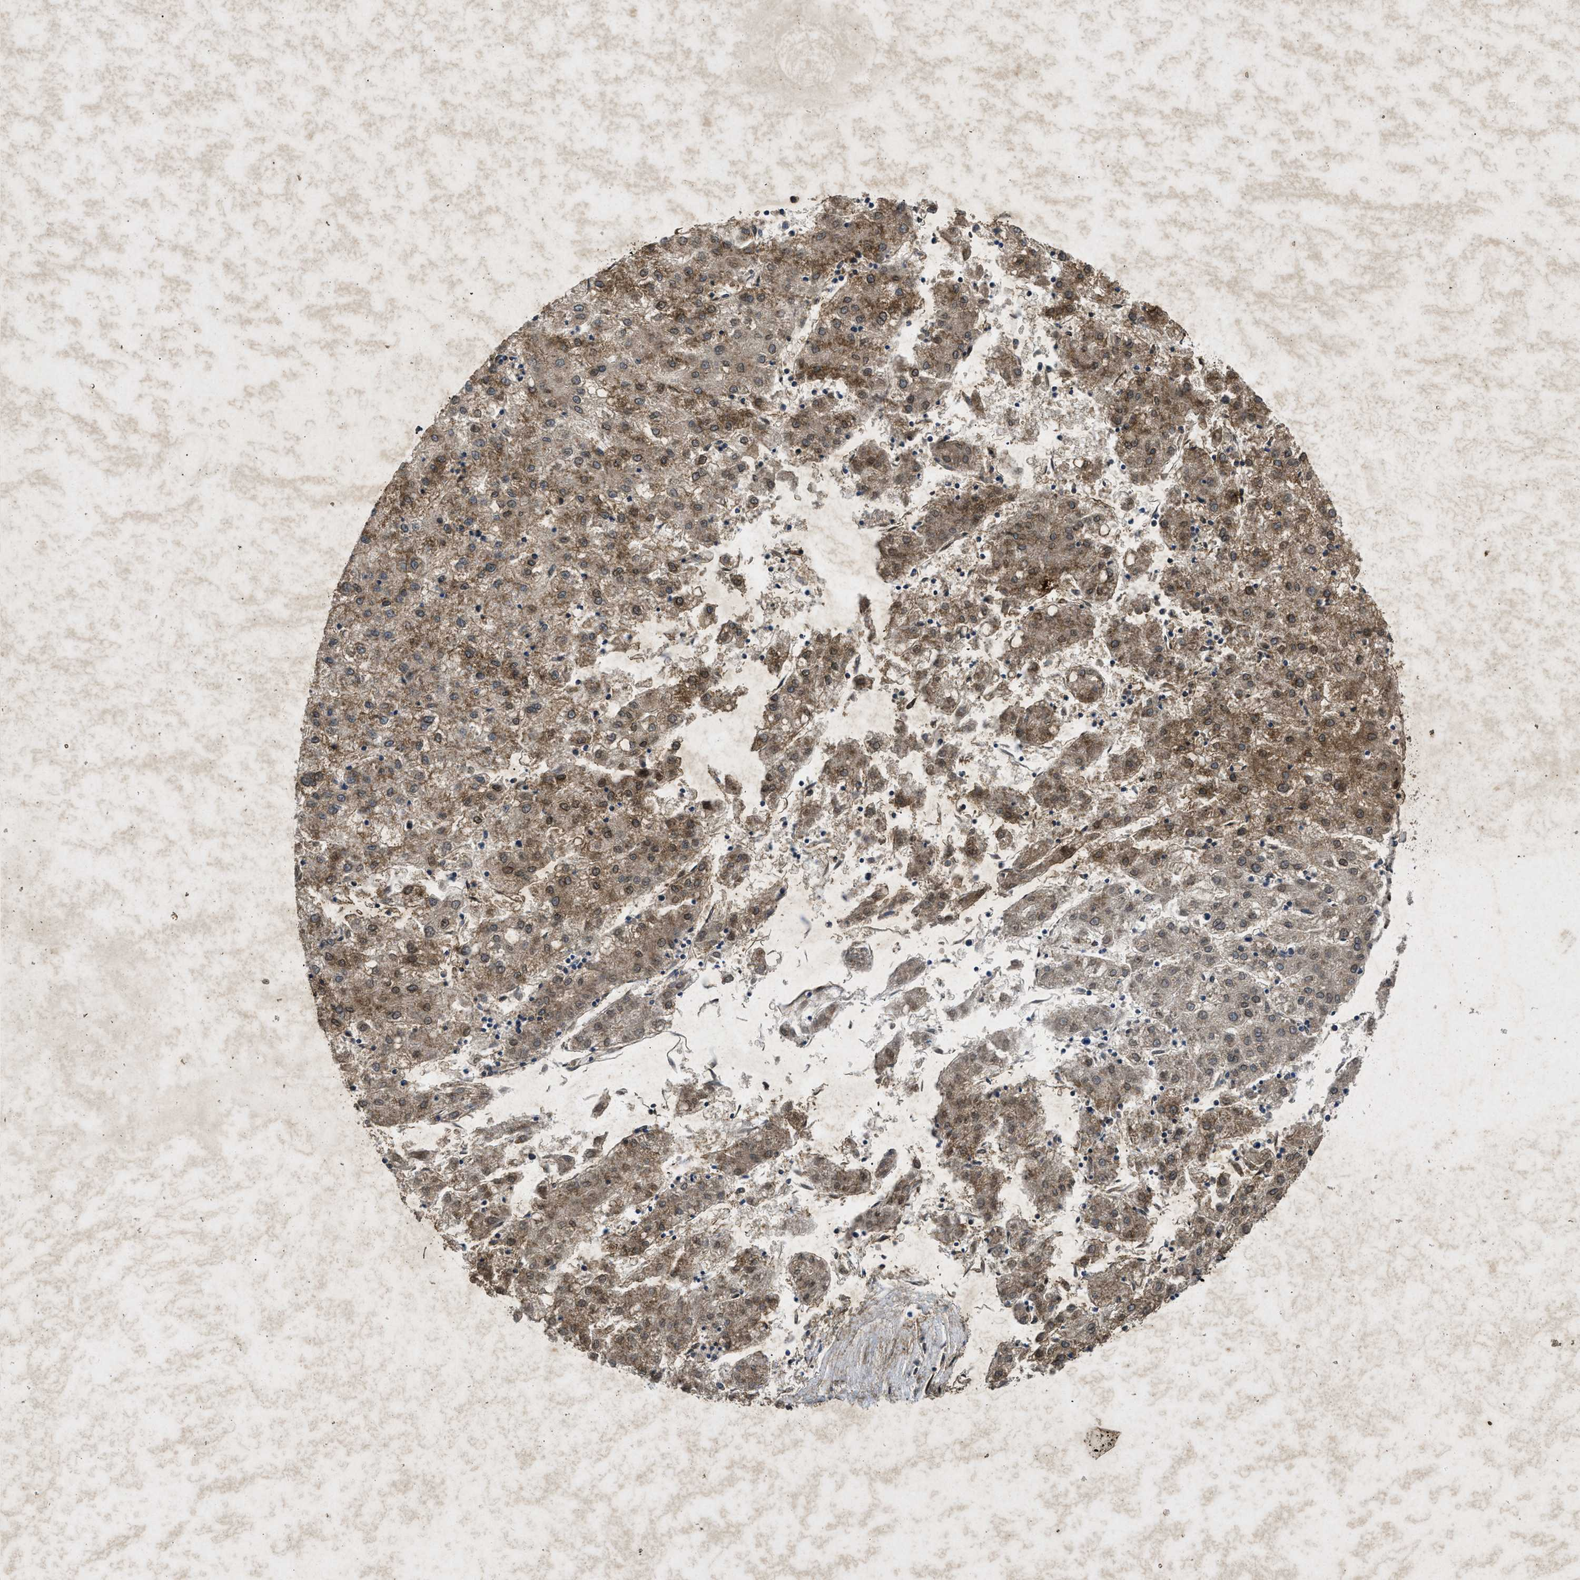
{"staining": {"intensity": "moderate", "quantity": ">75%", "location": "cytoplasmic/membranous"}, "tissue": "liver cancer", "cell_type": "Tumor cells", "image_type": "cancer", "snomed": [{"axis": "morphology", "description": "Carcinoma, Hepatocellular, NOS"}, {"axis": "topography", "description": "Liver"}], "caption": "A medium amount of moderate cytoplasmic/membranous expression is appreciated in about >75% of tumor cells in liver cancer tissue.", "gene": "PRKG2", "patient": {"sex": "male", "age": 72}}